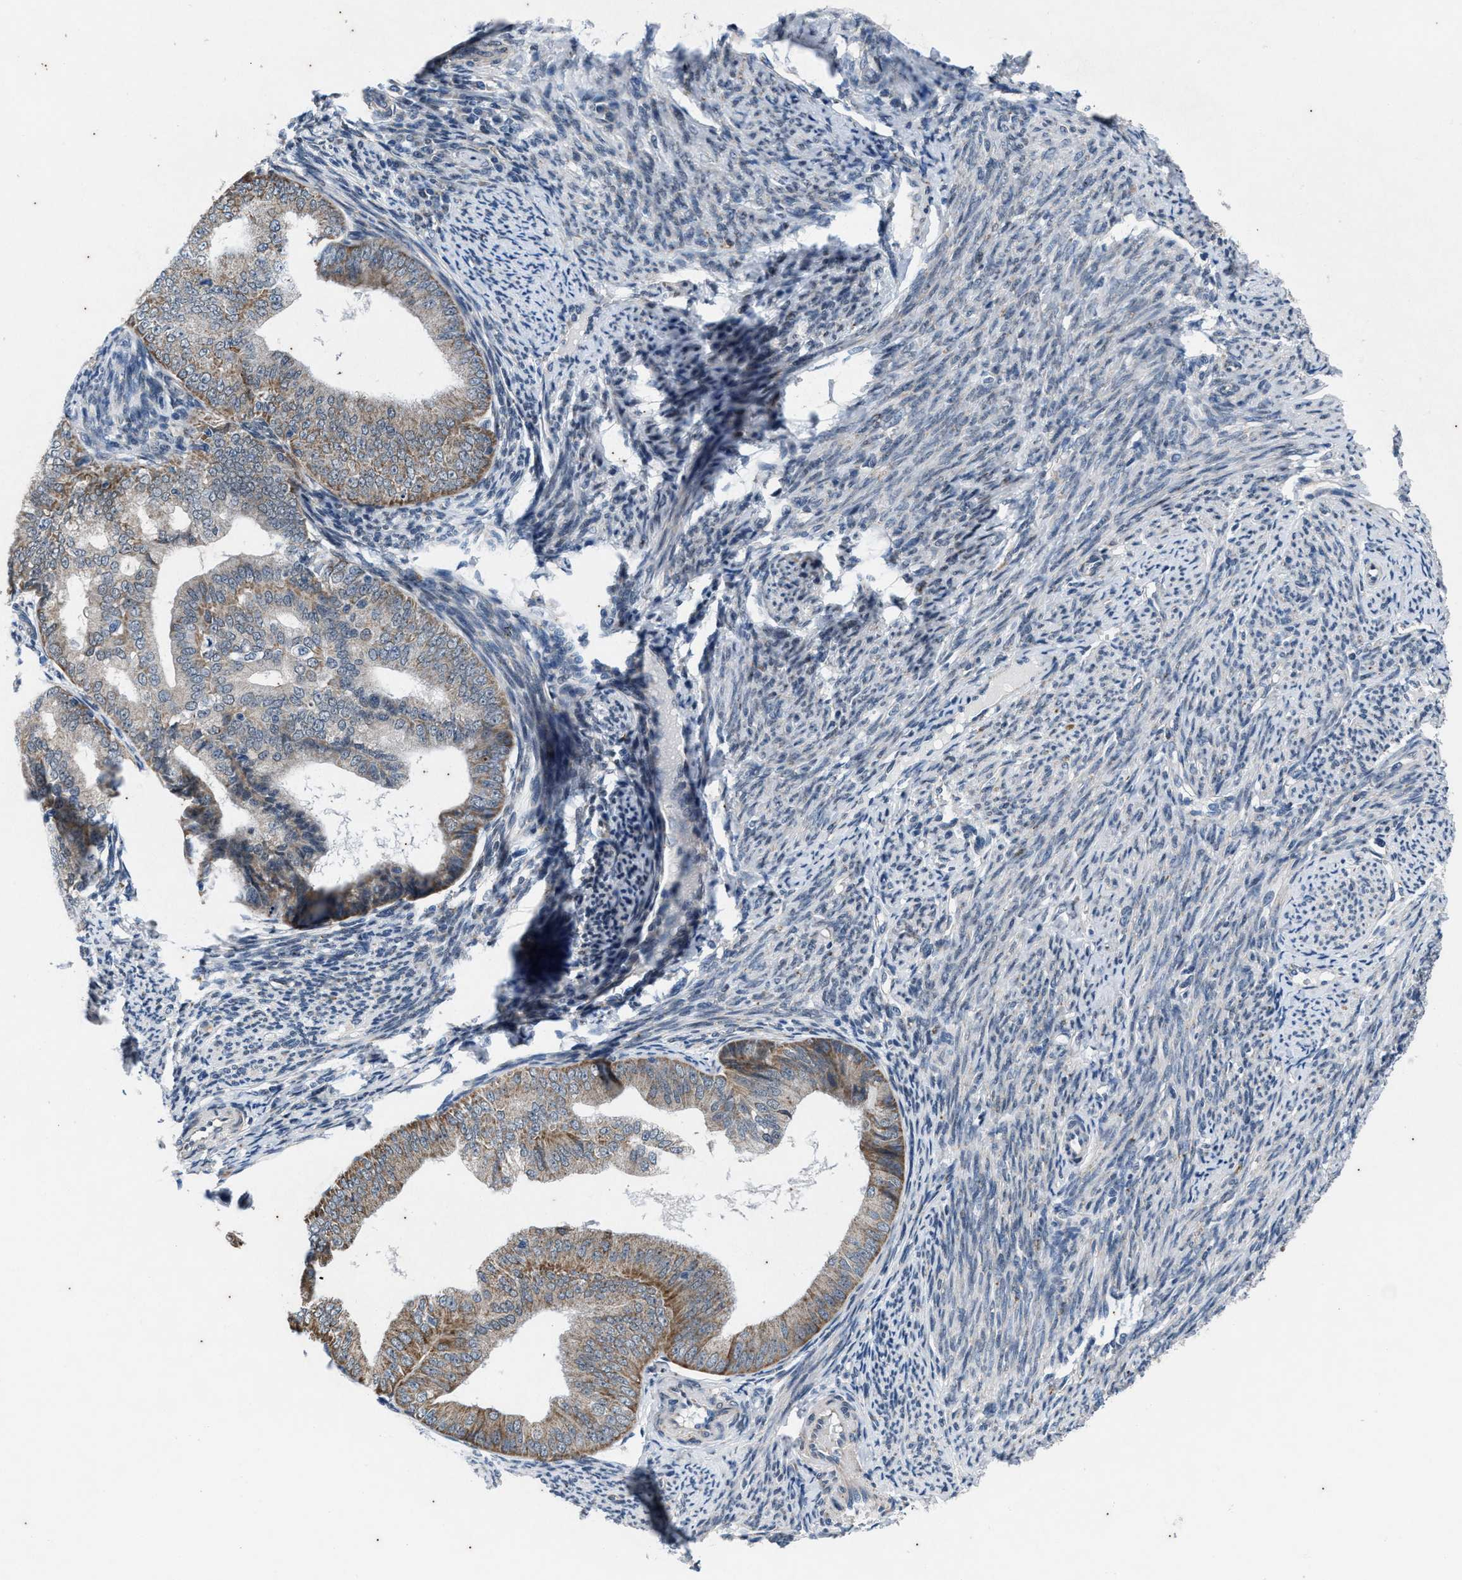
{"staining": {"intensity": "weak", "quantity": "25%-75%", "location": "cytoplasmic/membranous"}, "tissue": "endometrial cancer", "cell_type": "Tumor cells", "image_type": "cancer", "snomed": [{"axis": "morphology", "description": "Adenocarcinoma, NOS"}, {"axis": "topography", "description": "Endometrium"}], "caption": "Endometrial adenocarcinoma stained with a brown dye exhibits weak cytoplasmic/membranous positive staining in approximately 25%-75% of tumor cells.", "gene": "KIF24", "patient": {"sex": "female", "age": 63}}